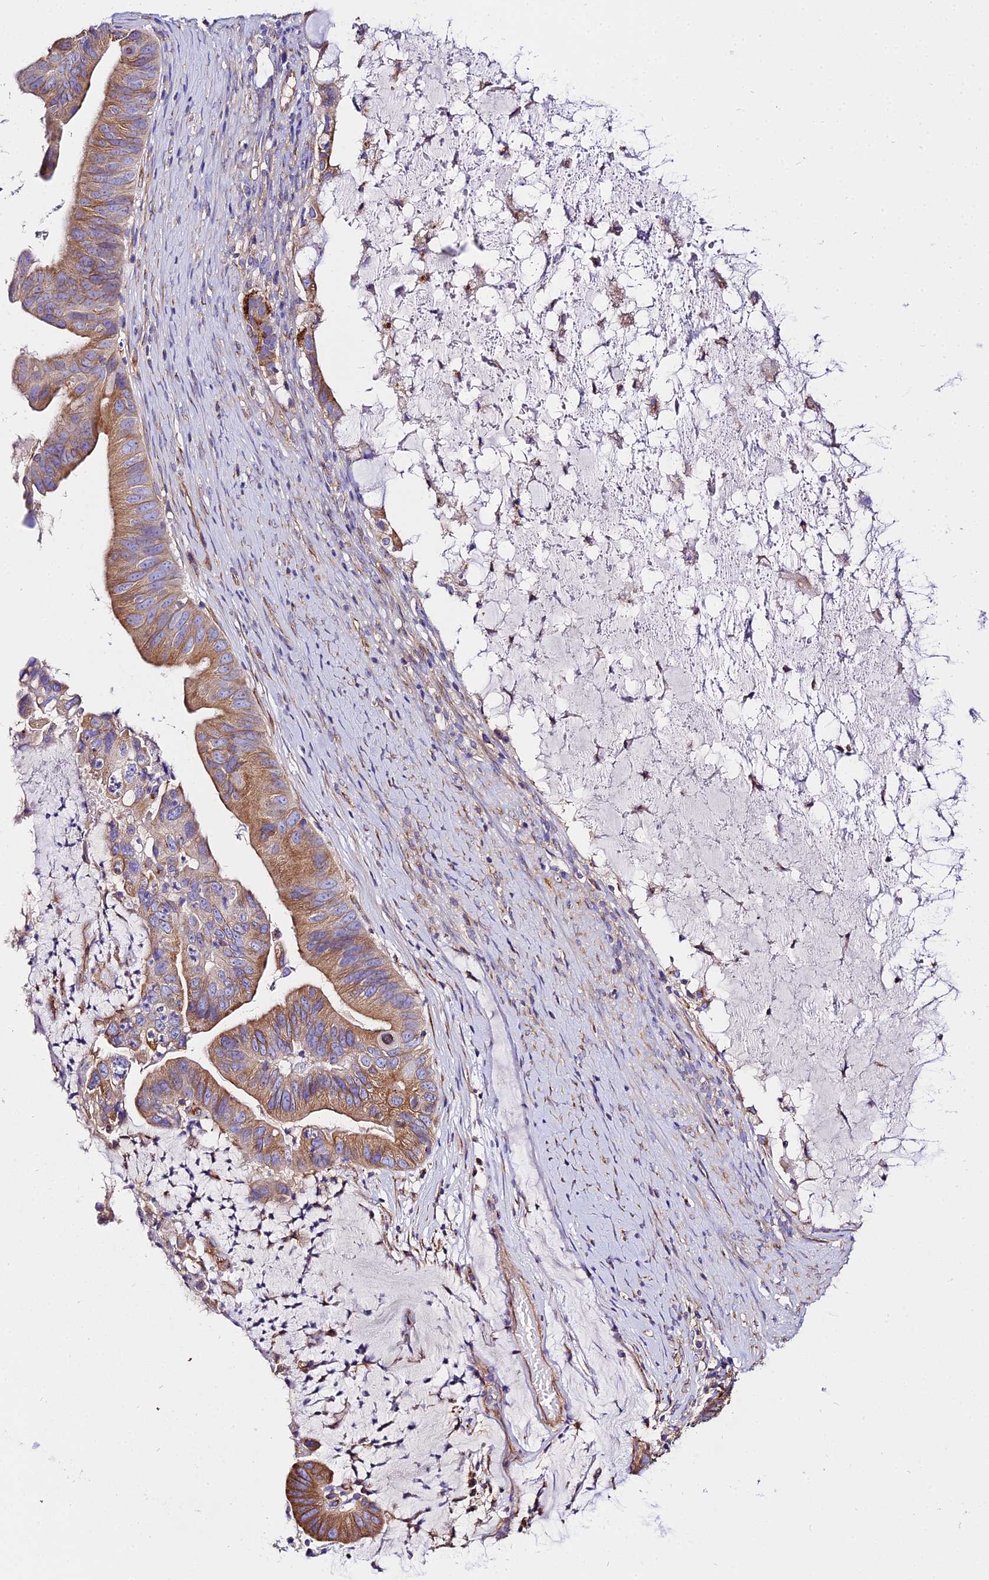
{"staining": {"intensity": "moderate", "quantity": "25%-75%", "location": "cytoplasmic/membranous"}, "tissue": "ovarian cancer", "cell_type": "Tumor cells", "image_type": "cancer", "snomed": [{"axis": "morphology", "description": "Cystadenocarcinoma, mucinous, NOS"}, {"axis": "topography", "description": "Ovary"}], "caption": "This photomicrograph exhibits immunohistochemistry (IHC) staining of ovarian mucinous cystadenocarcinoma, with medium moderate cytoplasmic/membranous expression in about 25%-75% of tumor cells.", "gene": "TUBA3D", "patient": {"sex": "female", "age": 61}}